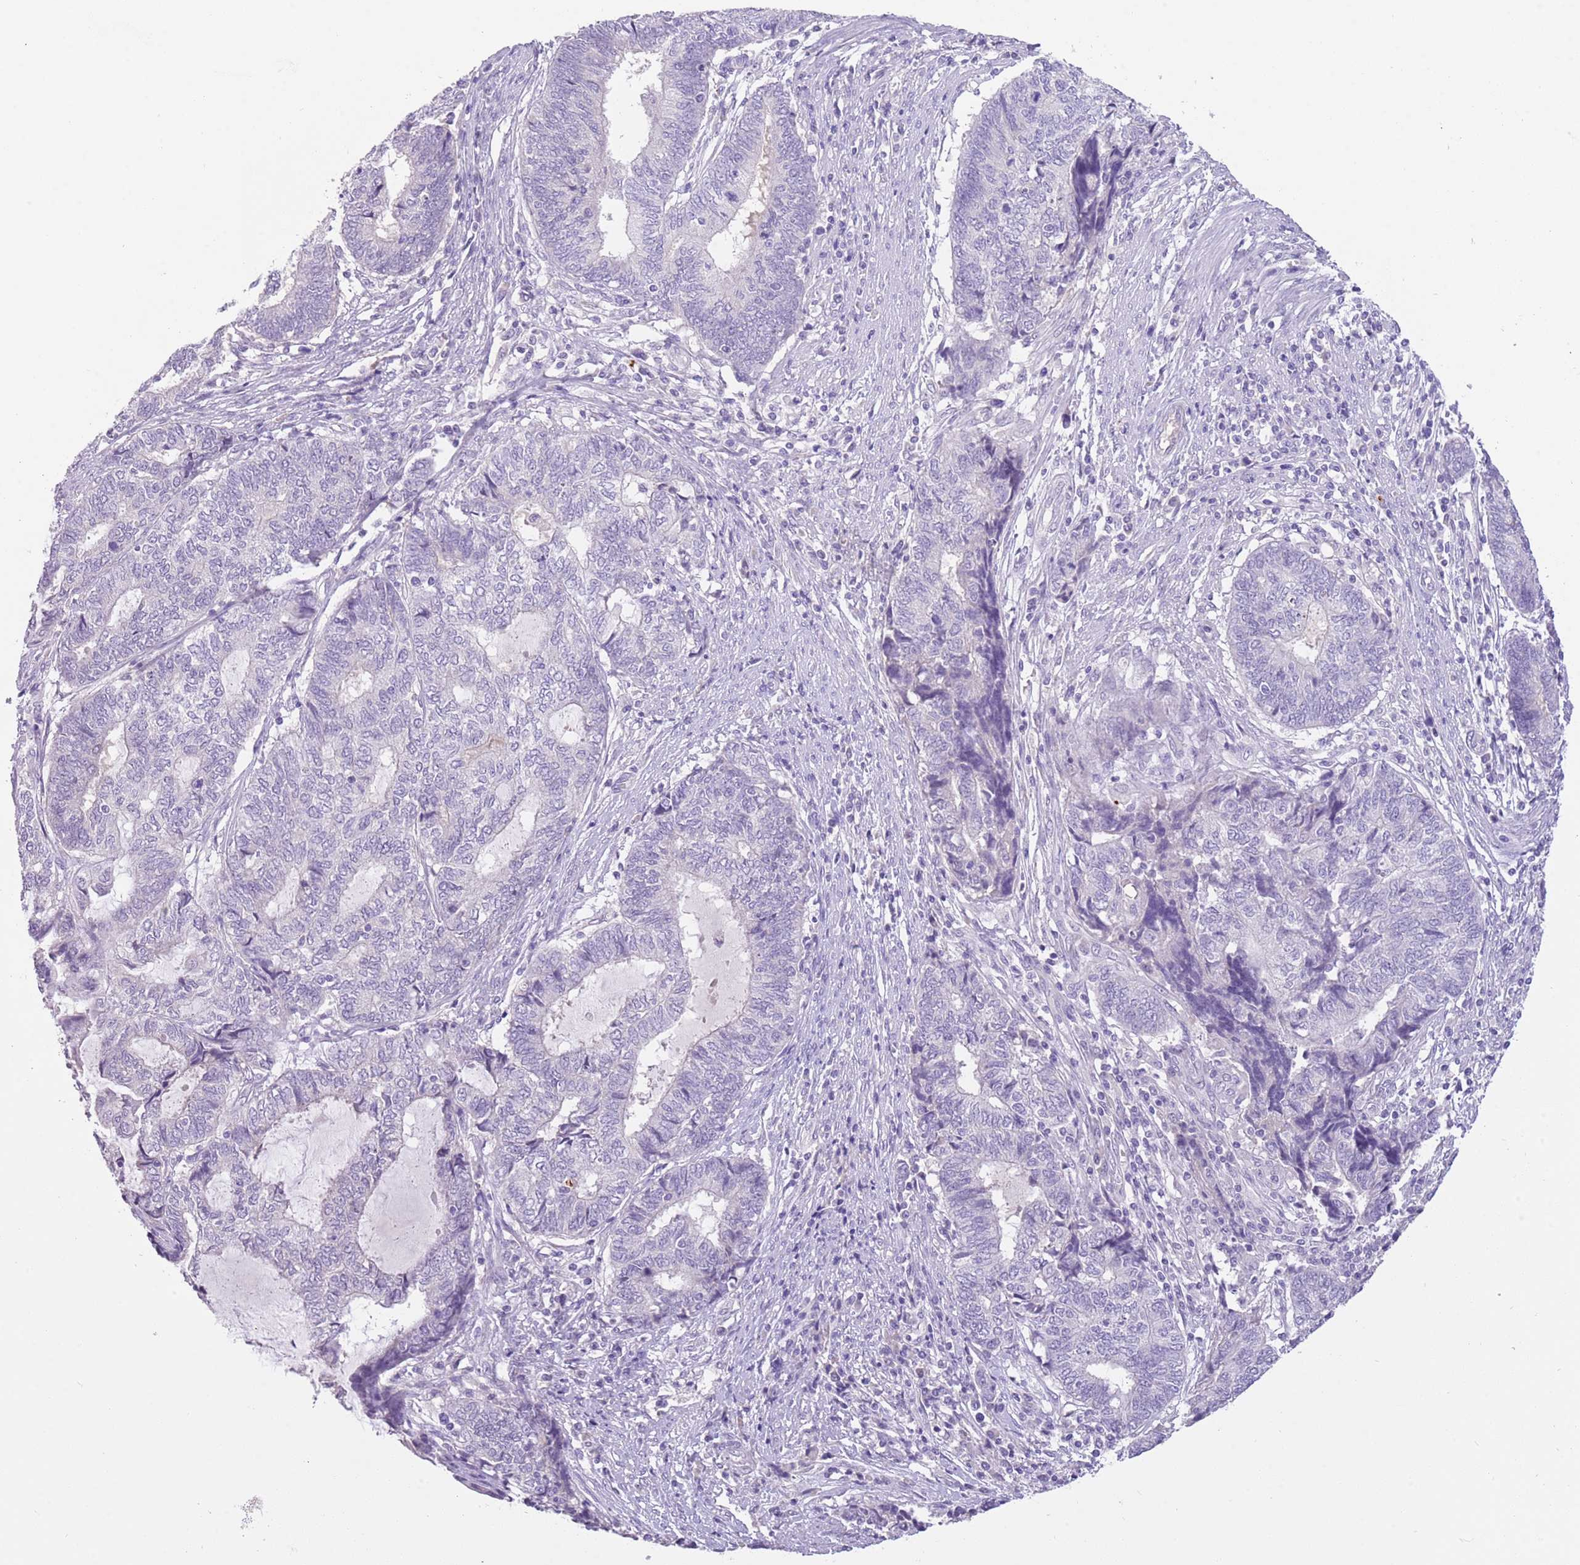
{"staining": {"intensity": "negative", "quantity": "none", "location": "none"}, "tissue": "endometrial cancer", "cell_type": "Tumor cells", "image_type": "cancer", "snomed": [{"axis": "morphology", "description": "Adenocarcinoma, NOS"}, {"axis": "topography", "description": "Uterus"}, {"axis": "topography", "description": "Endometrium"}], "caption": "Endometrial cancer was stained to show a protein in brown. There is no significant expression in tumor cells.", "gene": "SFTPA1", "patient": {"sex": "female", "age": 70}}